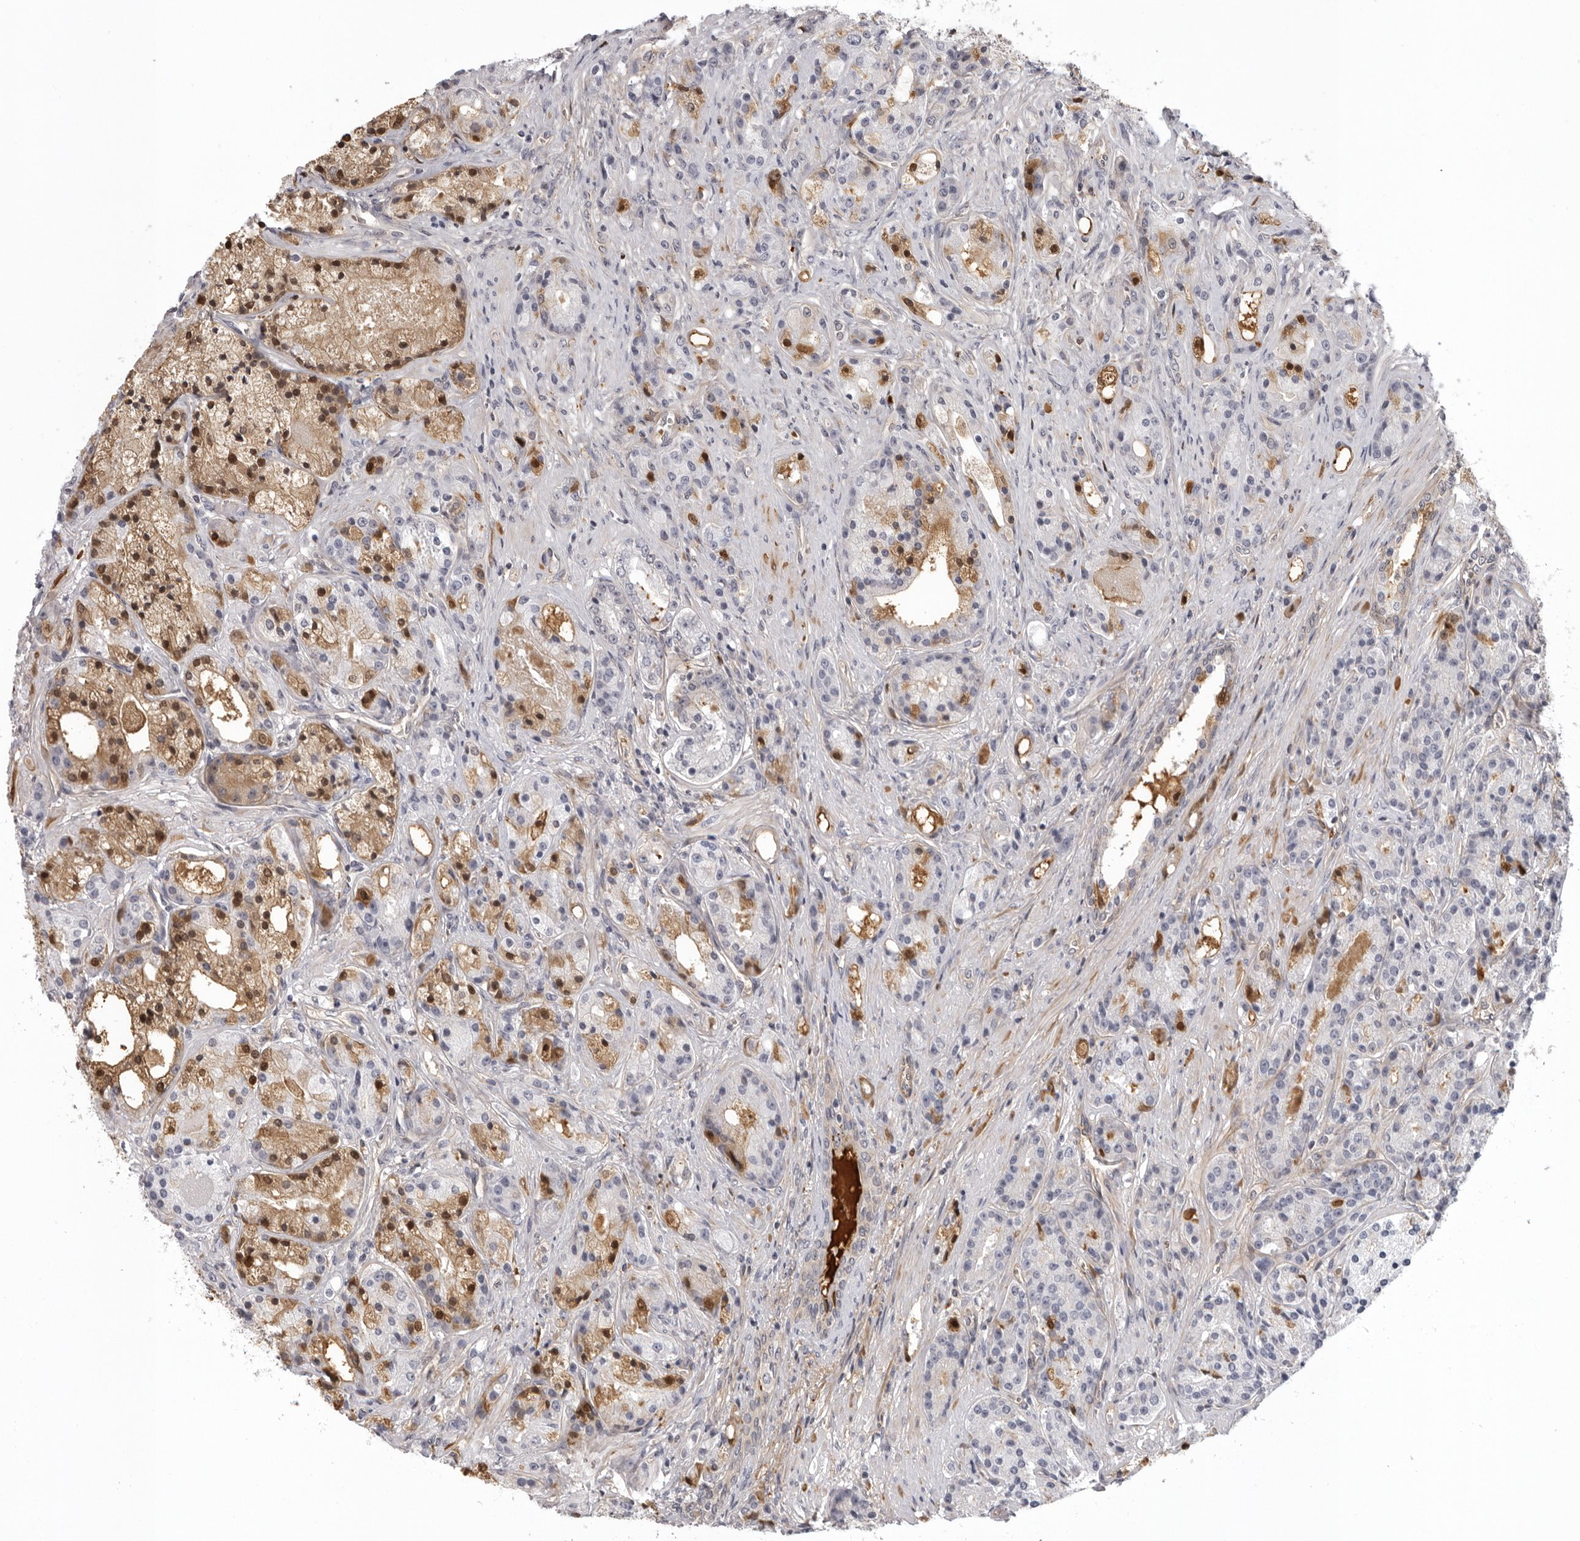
{"staining": {"intensity": "strong", "quantity": "<25%", "location": "cytoplasmic/membranous,nuclear"}, "tissue": "prostate cancer", "cell_type": "Tumor cells", "image_type": "cancer", "snomed": [{"axis": "morphology", "description": "Adenocarcinoma, High grade"}, {"axis": "topography", "description": "Prostate"}], "caption": "DAB (3,3'-diaminobenzidine) immunohistochemical staining of prostate high-grade adenocarcinoma demonstrates strong cytoplasmic/membranous and nuclear protein expression in about <25% of tumor cells.", "gene": "PLEKHF2", "patient": {"sex": "male", "age": 60}}